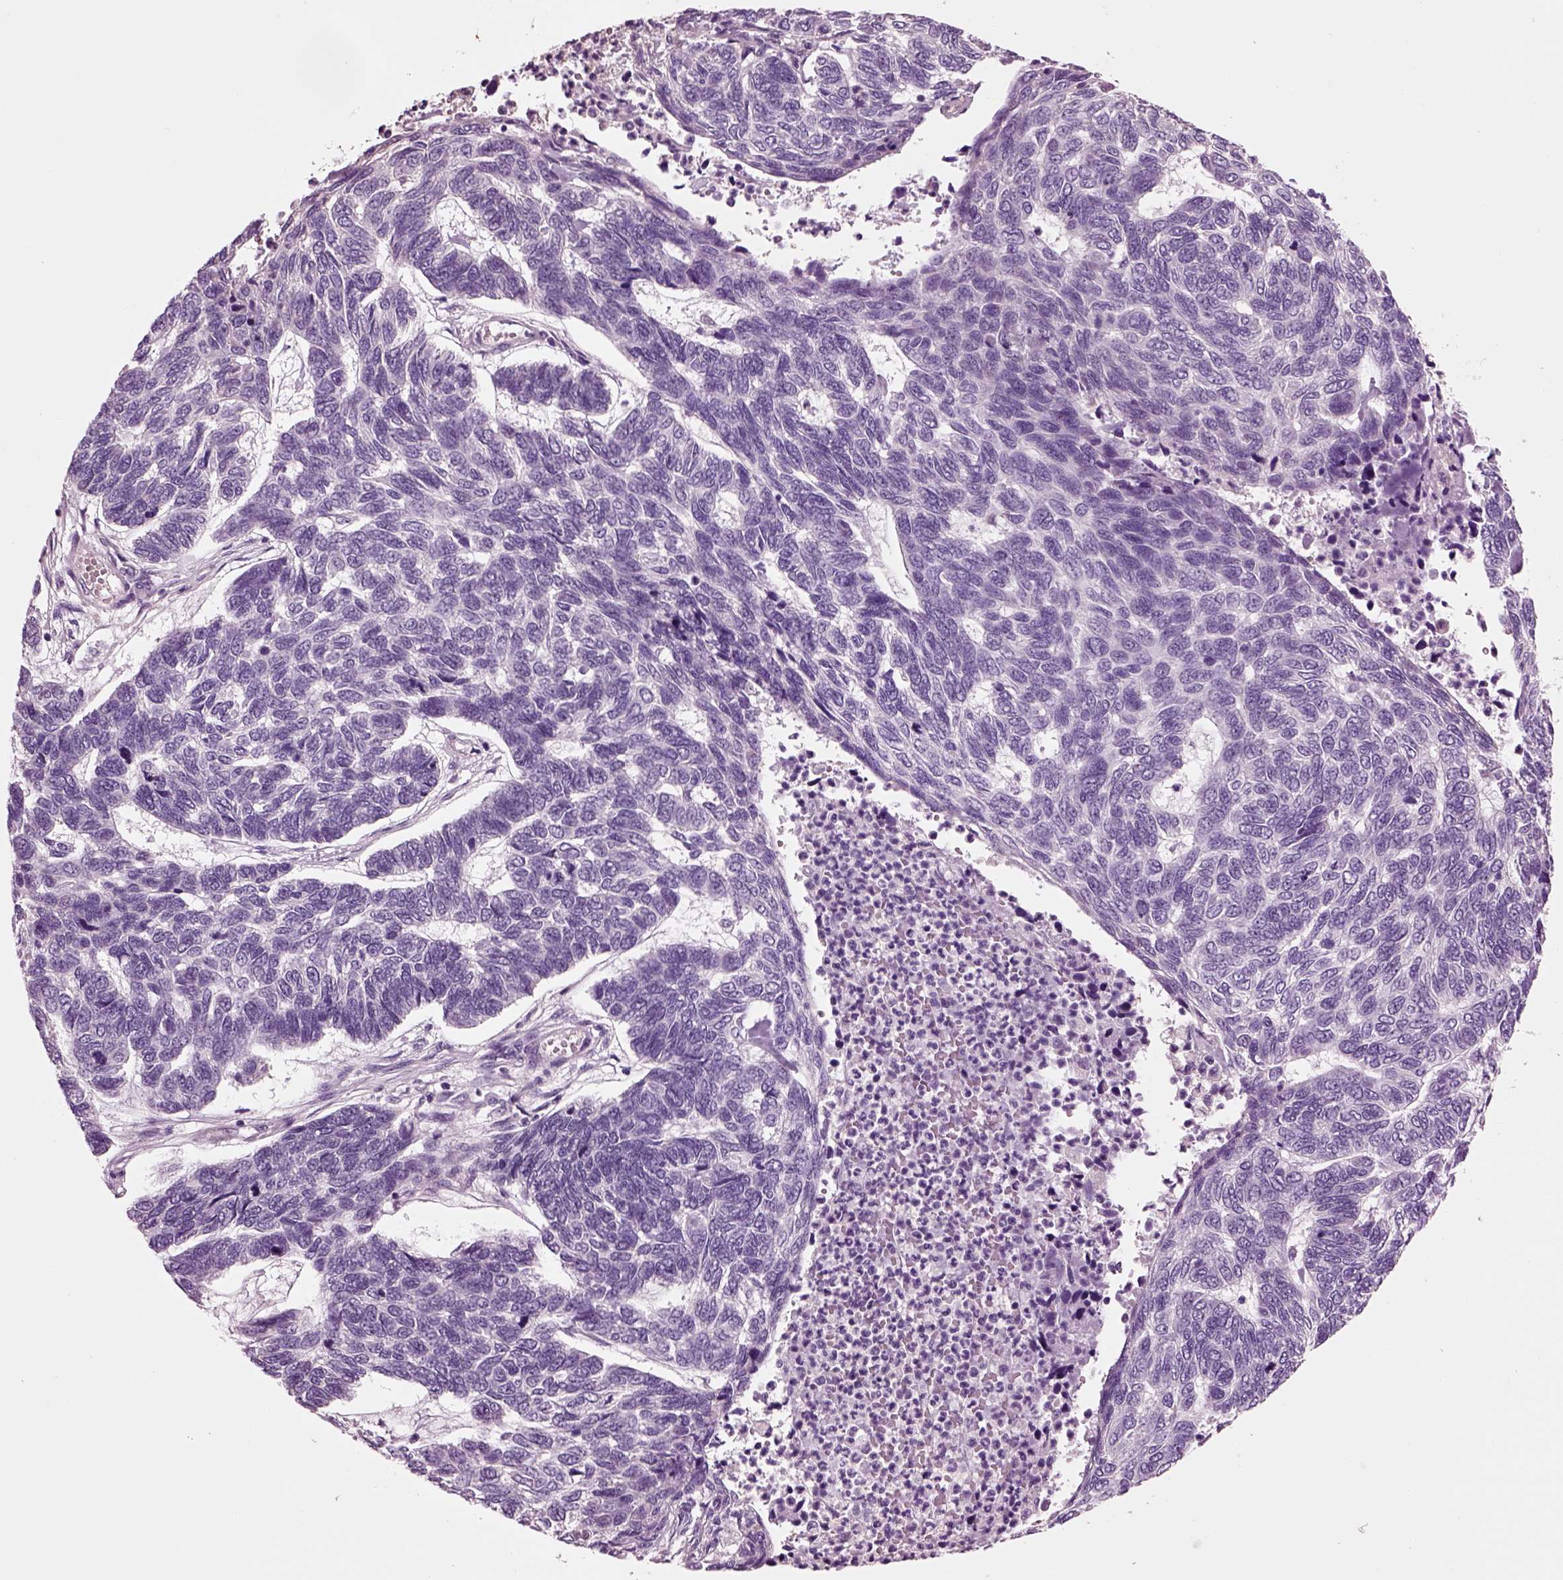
{"staining": {"intensity": "negative", "quantity": "none", "location": "none"}, "tissue": "skin cancer", "cell_type": "Tumor cells", "image_type": "cancer", "snomed": [{"axis": "morphology", "description": "Basal cell carcinoma"}, {"axis": "topography", "description": "Skin"}], "caption": "Tumor cells show no significant staining in skin basal cell carcinoma.", "gene": "CHGB", "patient": {"sex": "female", "age": 65}}